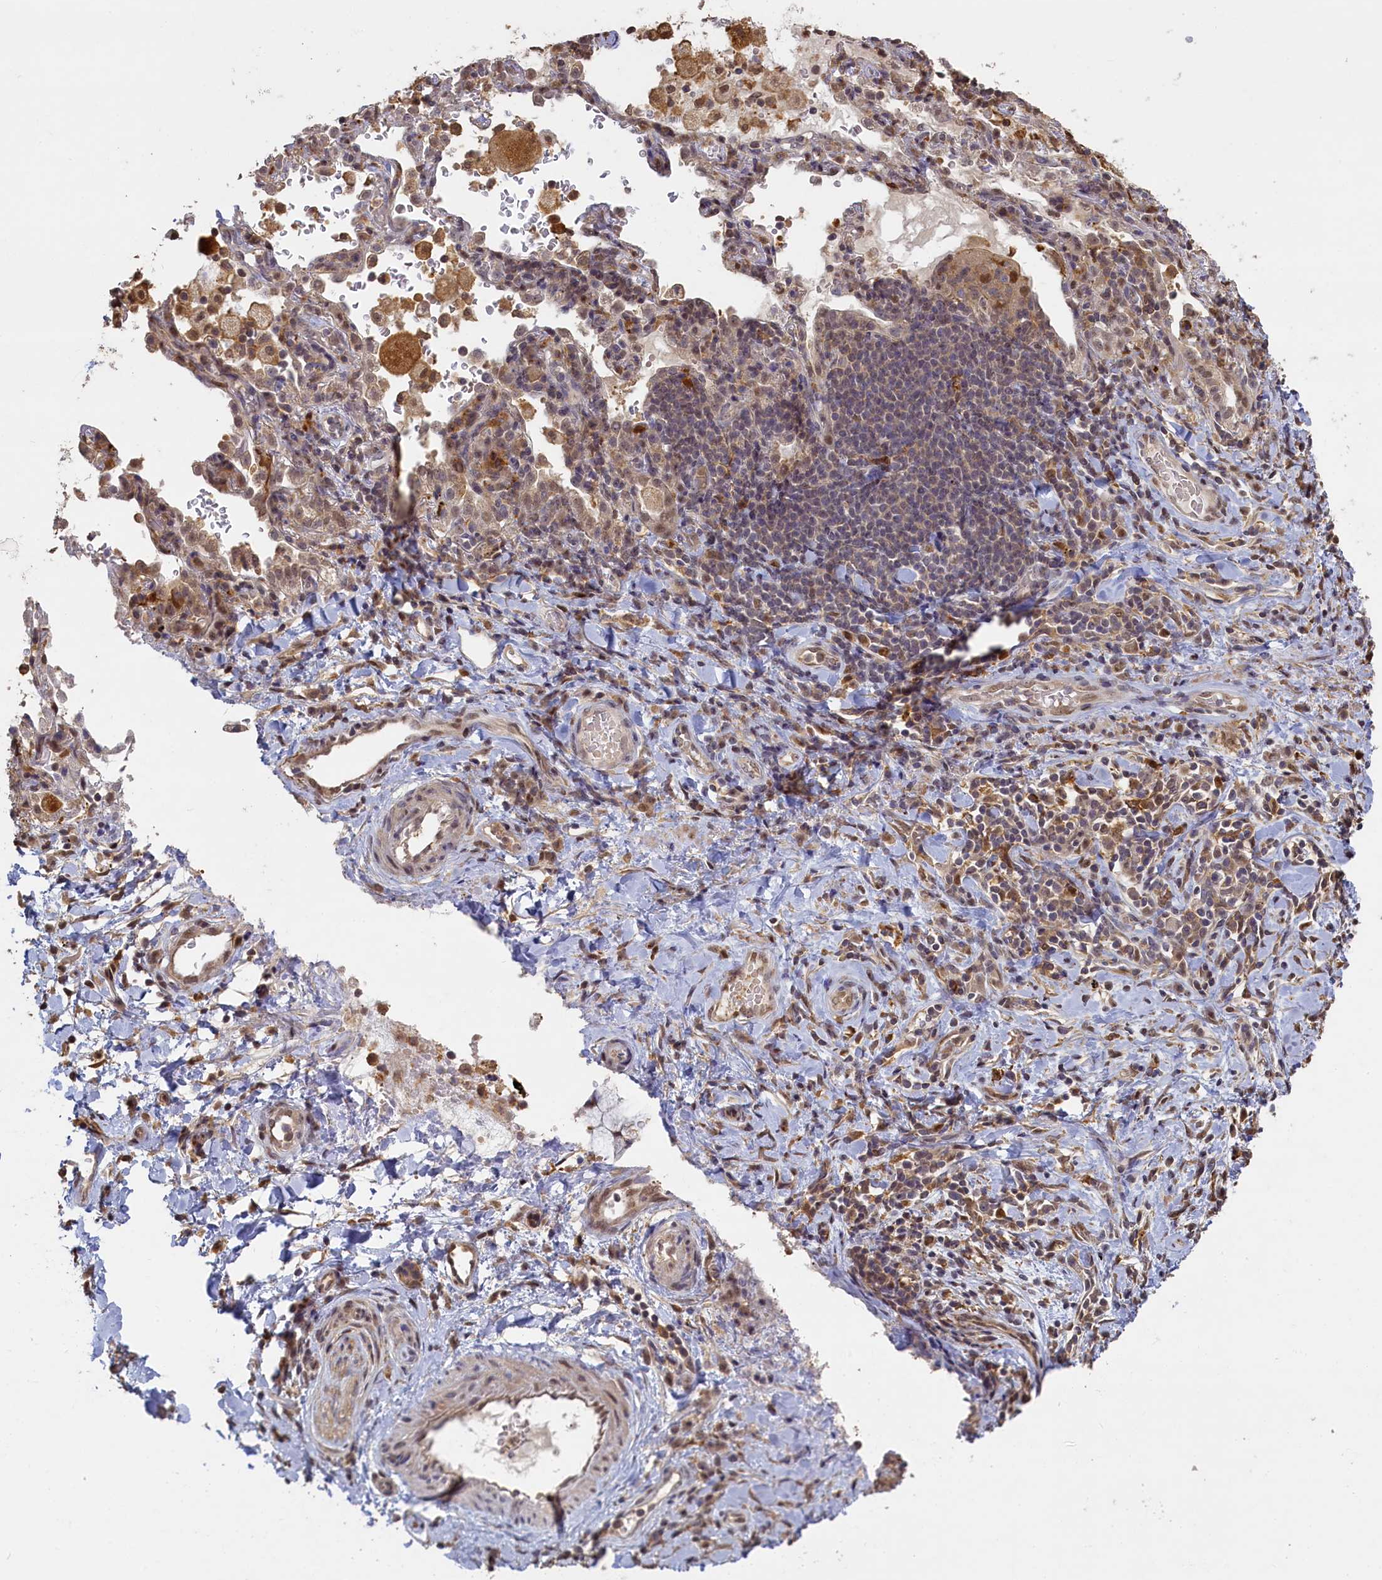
{"staining": {"intensity": "moderate", "quantity": ">75%", "location": "cytoplasmic/membranous"}, "tissue": "adipose tissue", "cell_type": "Adipocytes", "image_type": "normal", "snomed": [{"axis": "morphology", "description": "Normal tissue, NOS"}, {"axis": "morphology", "description": "Squamous cell carcinoma, NOS"}, {"axis": "topography", "description": "Bronchus"}, {"axis": "topography", "description": "Lung"}], "caption": "Protein expression analysis of benign adipose tissue demonstrates moderate cytoplasmic/membranous positivity in approximately >75% of adipocytes. The protein of interest is shown in brown color, while the nuclei are stained blue.", "gene": "UCHL3", "patient": {"sex": "male", "age": 64}}